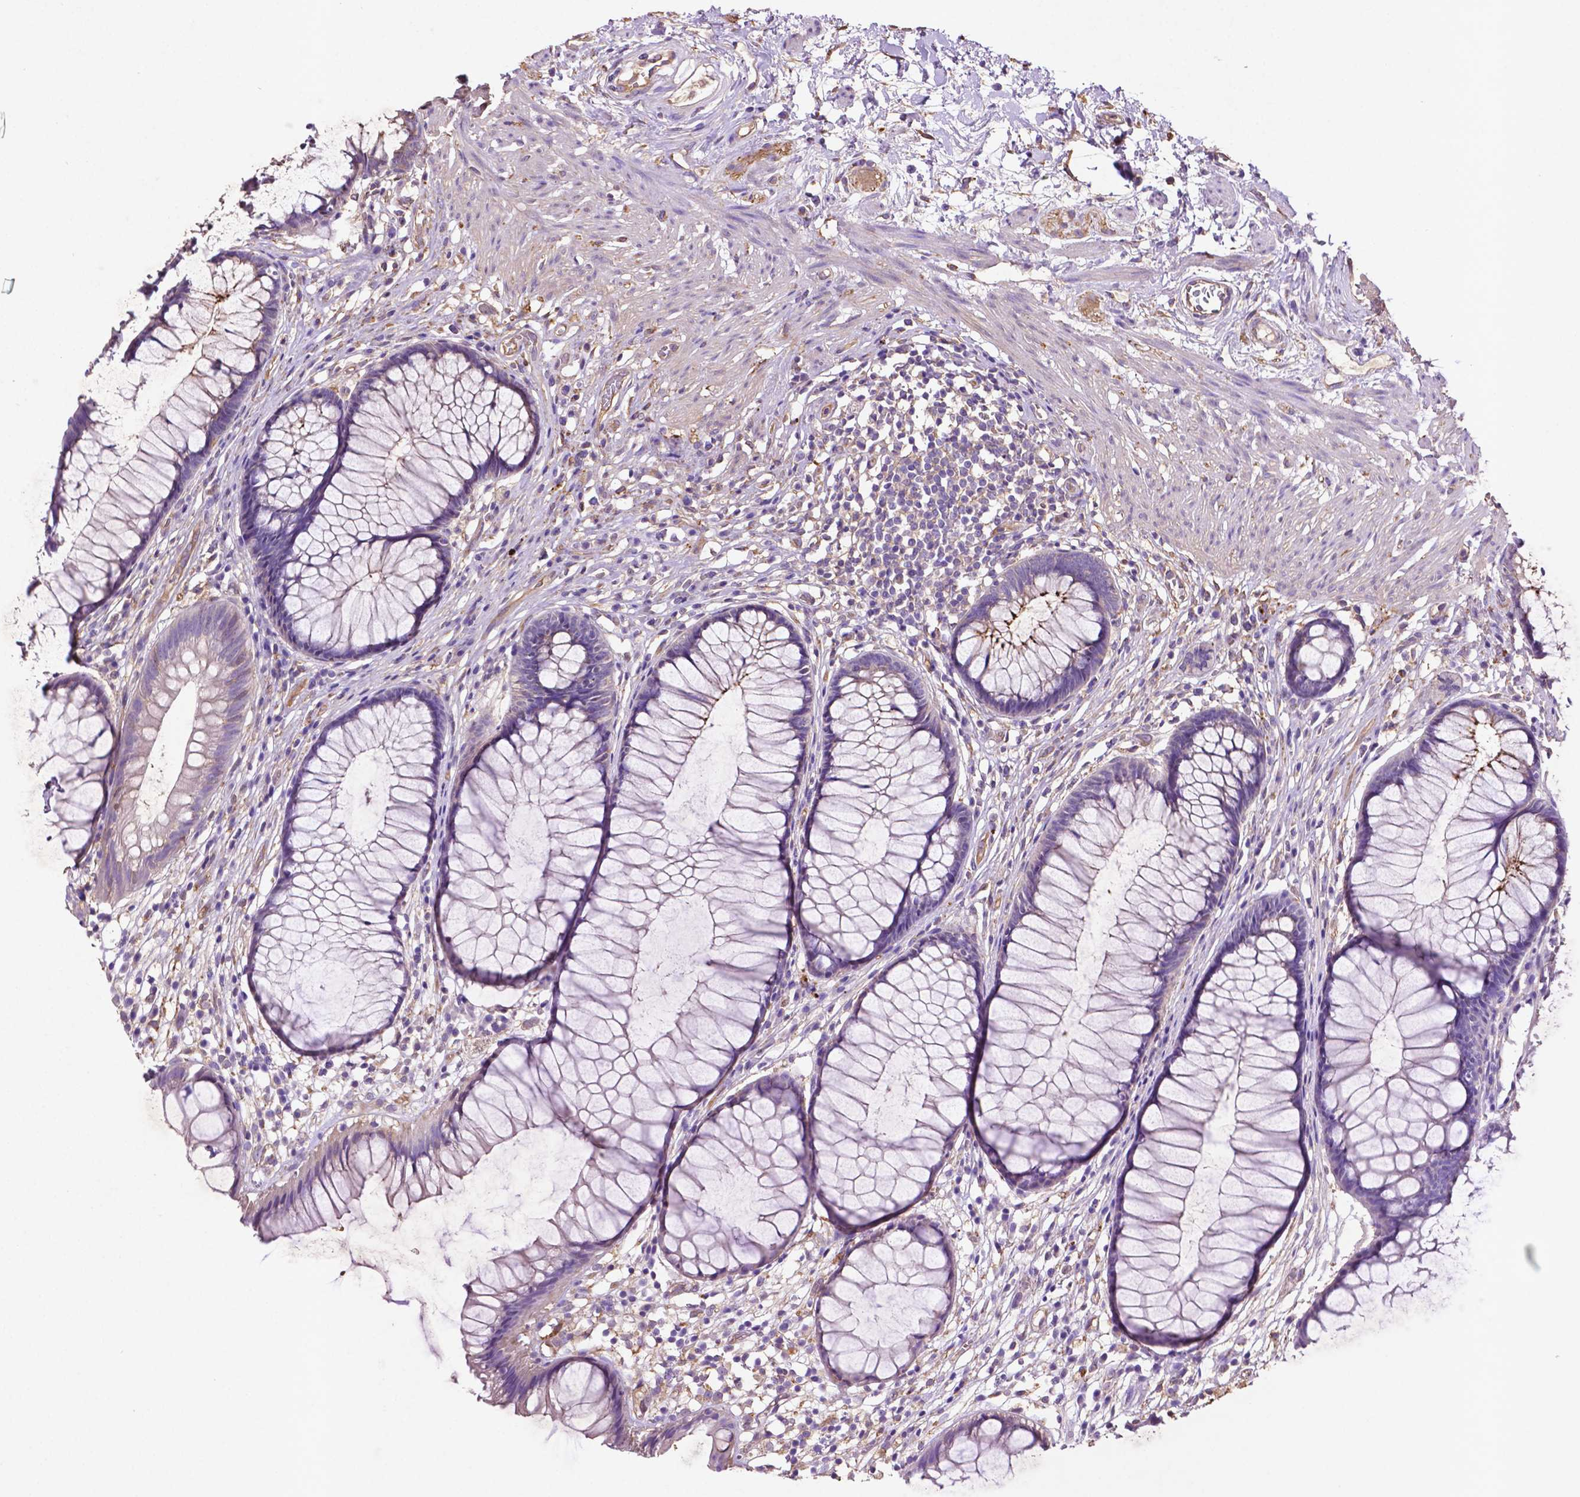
{"staining": {"intensity": "strong", "quantity": "<25%", "location": "cytoplasmic/membranous"}, "tissue": "rectum", "cell_type": "Glandular cells", "image_type": "normal", "snomed": [{"axis": "morphology", "description": "Normal tissue, NOS"}, {"axis": "topography", "description": "Smooth muscle"}, {"axis": "topography", "description": "Rectum"}], "caption": "Immunohistochemistry of benign rectum displays medium levels of strong cytoplasmic/membranous staining in about <25% of glandular cells. (DAB IHC with brightfield microscopy, high magnification).", "gene": "GDPD5", "patient": {"sex": "male", "age": 53}}